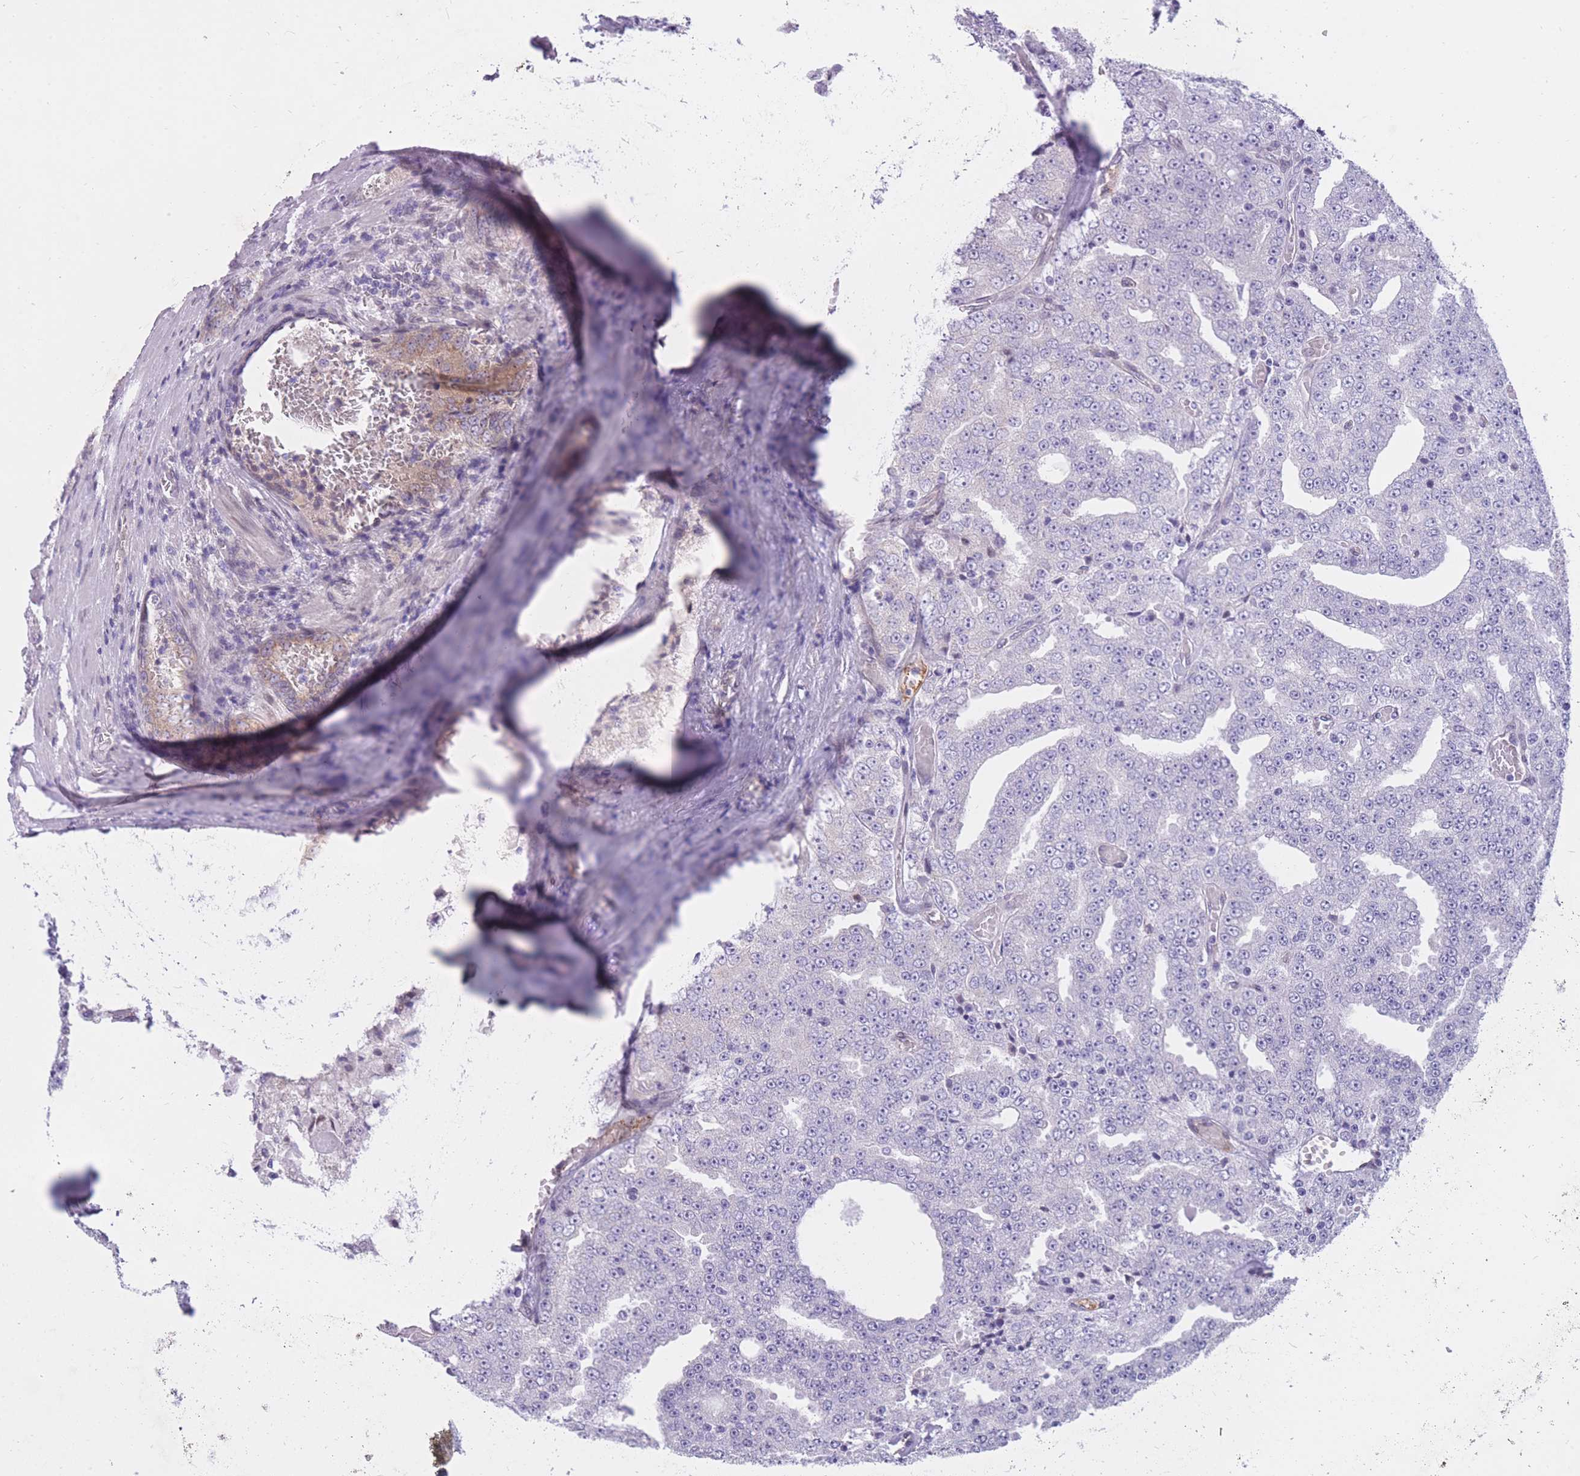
{"staining": {"intensity": "negative", "quantity": "none", "location": "none"}, "tissue": "prostate cancer", "cell_type": "Tumor cells", "image_type": "cancer", "snomed": [{"axis": "morphology", "description": "Adenocarcinoma, High grade"}, {"axis": "topography", "description": "Prostate"}], "caption": "Immunohistochemistry photomicrograph of neoplastic tissue: prostate adenocarcinoma (high-grade) stained with DAB exhibits no significant protein positivity in tumor cells.", "gene": "HOOK2", "patient": {"sex": "male", "age": 63}}